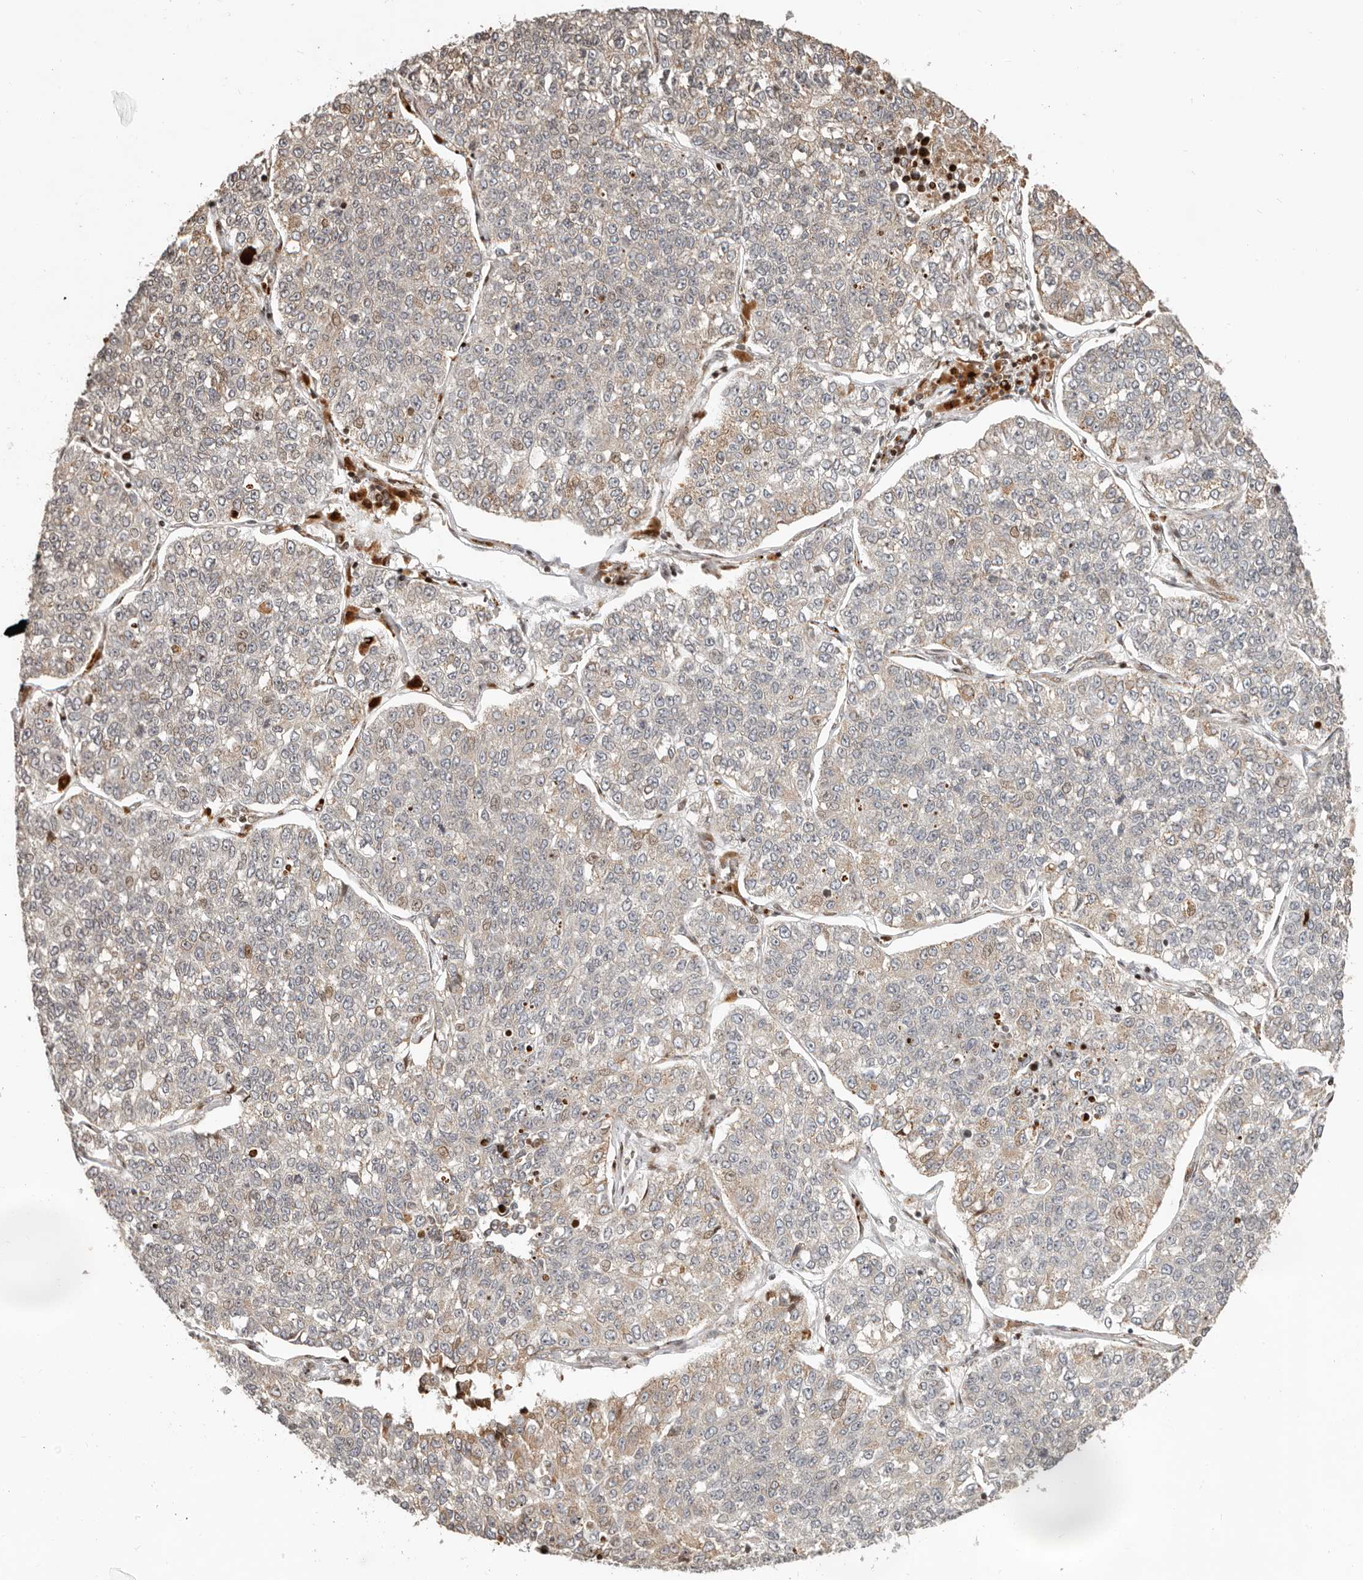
{"staining": {"intensity": "moderate", "quantity": "<25%", "location": "cytoplasmic/membranous"}, "tissue": "lung cancer", "cell_type": "Tumor cells", "image_type": "cancer", "snomed": [{"axis": "morphology", "description": "Adenocarcinoma, NOS"}, {"axis": "topography", "description": "Lung"}], "caption": "Protein analysis of lung cancer (adenocarcinoma) tissue displays moderate cytoplasmic/membranous positivity in approximately <25% of tumor cells. The protein is stained brown, and the nuclei are stained in blue (DAB (3,3'-diaminobenzidine) IHC with brightfield microscopy, high magnification).", "gene": "TRIM4", "patient": {"sex": "male", "age": 49}}